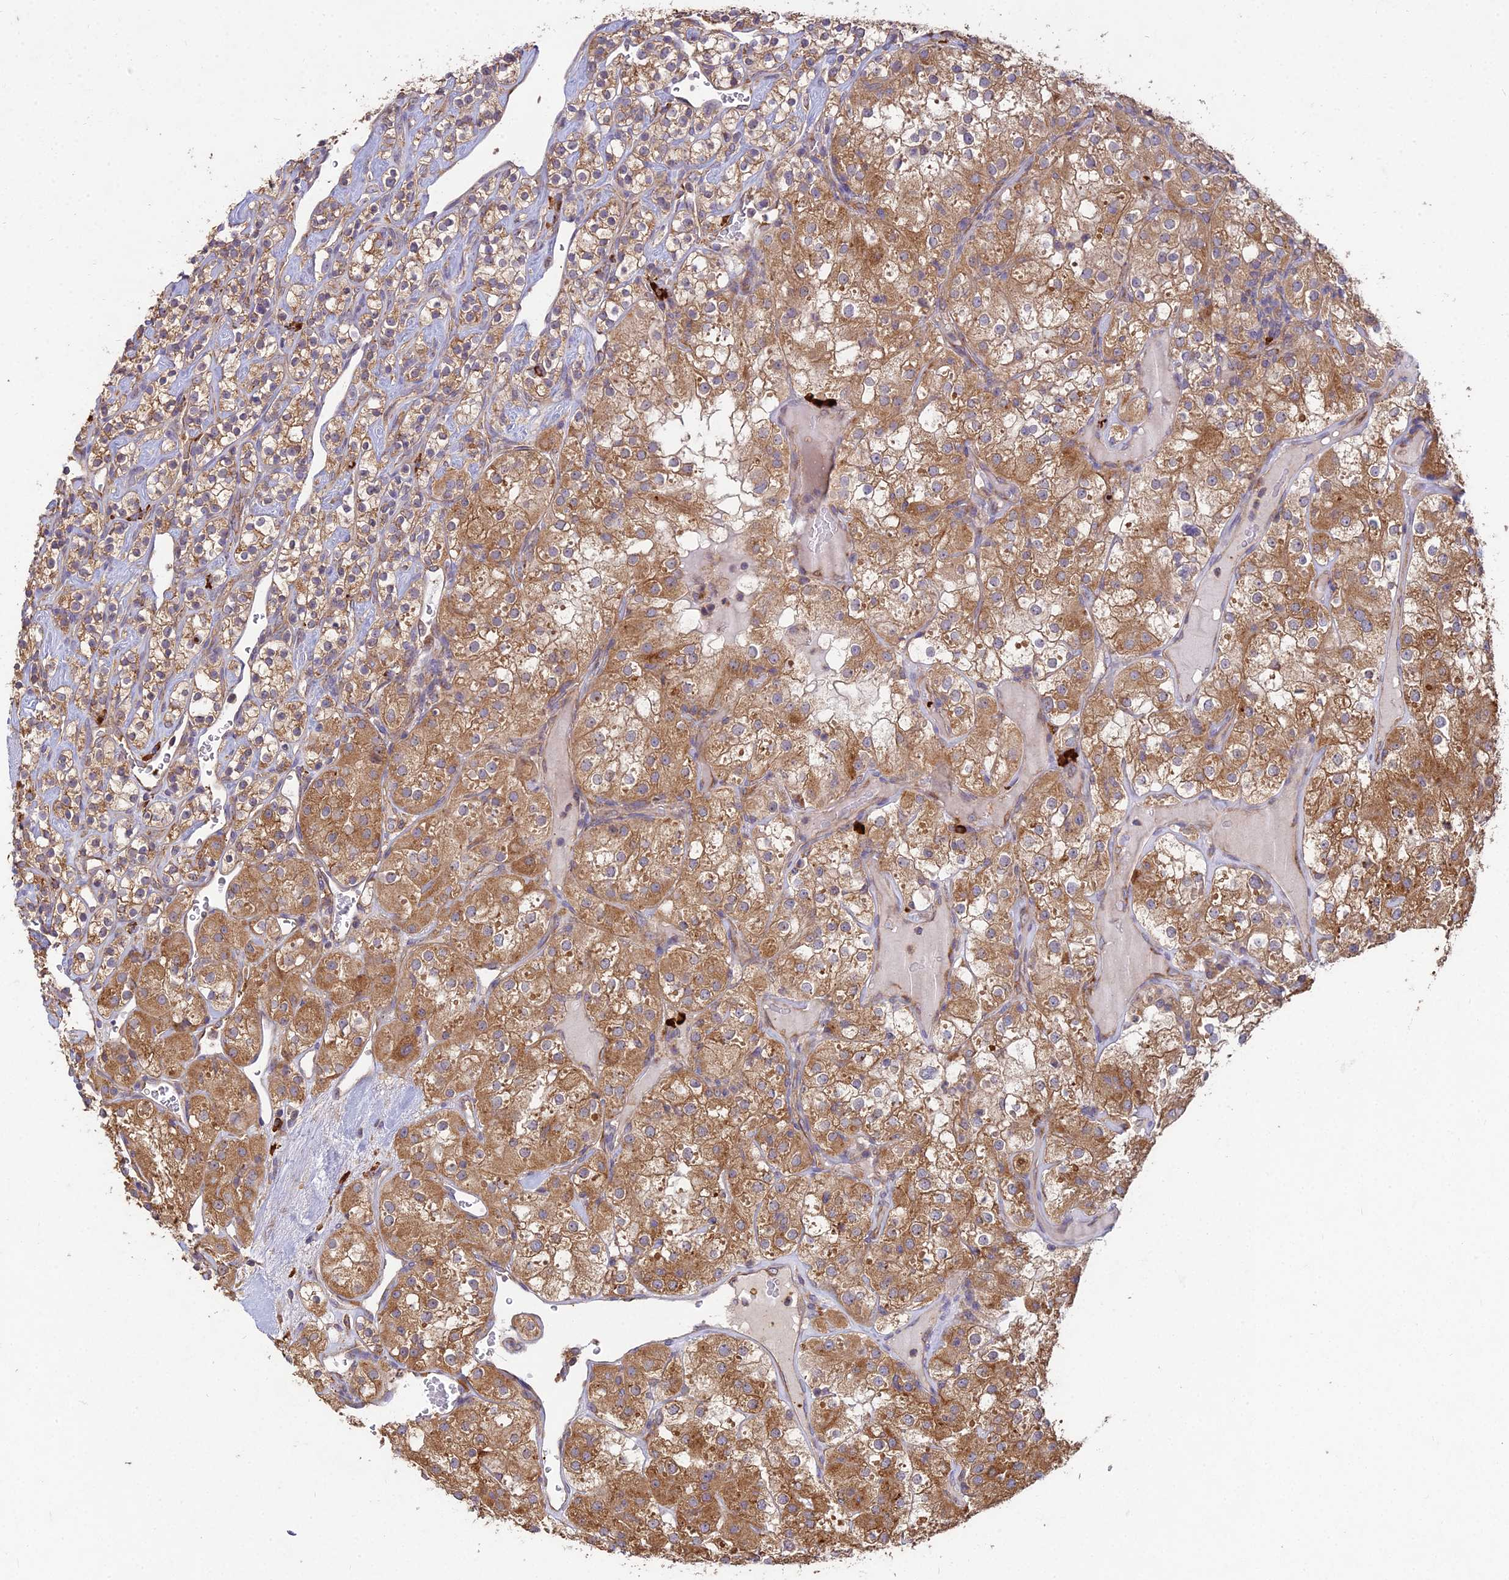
{"staining": {"intensity": "moderate", "quantity": ">75%", "location": "cytoplasmic/membranous"}, "tissue": "renal cancer", "cell_type": "Tumor cells", "image_type": "cancer", "snomed": [{"axis": "morphology", "description": "Adenocarcinoma, NOS"}, {"axis": "topography", "description": "Kidney"}], "caption": "Moderate cytoplasmic/membranous protein positivity is appreciated in about >75% of tumor cells in renal cancer (adenocarcinoma). Nuclei are stained in blue.", "gene": "NXNL2", "patient": {"sex": "male", "age": 77}}